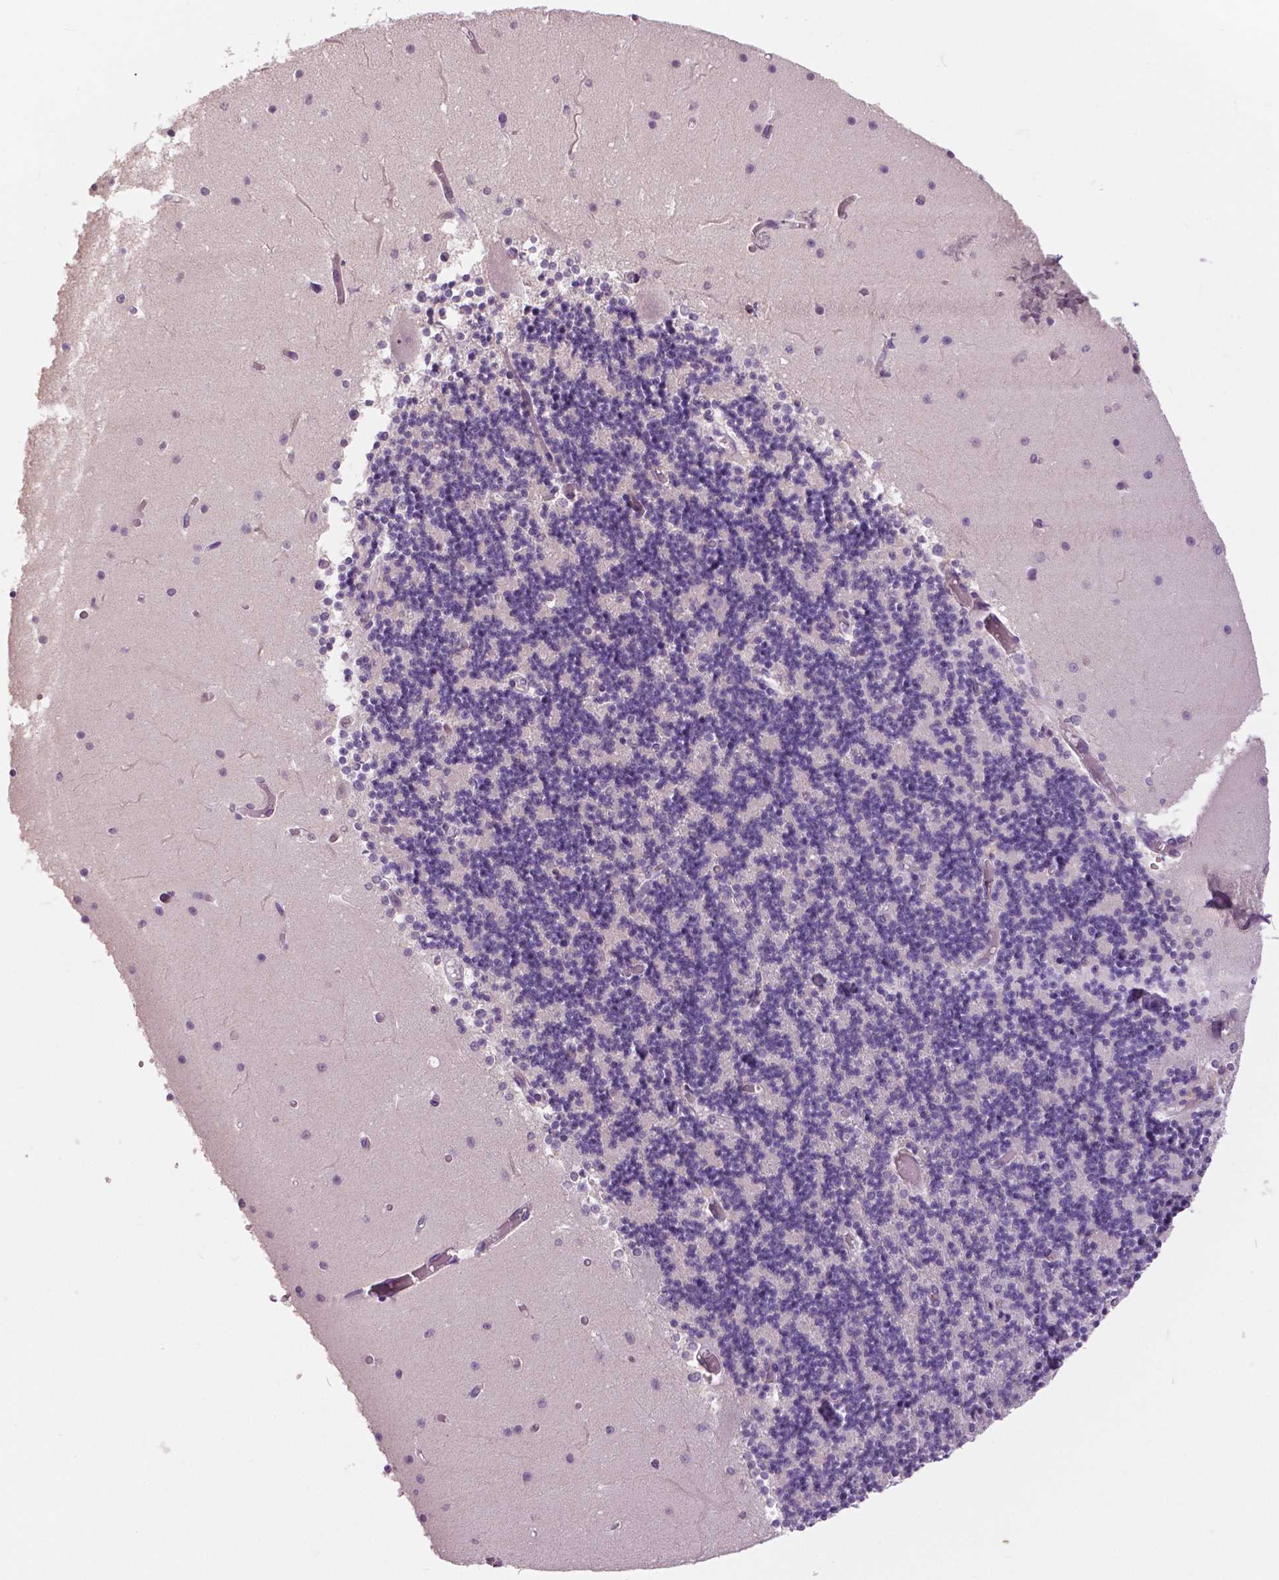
{"staining": {"intensity": "negative", "quantity": "none", "location": "none"}, "tissue": "cerebellum", "cell_type": "Cells in granular layer", "image_type": "normal", "snomed": [{"axis": "morphology", "description": "Normal tissue, NOS"}, {"axis": "topography", "description": "Cerebellum"}], "caption": "A high-resolution micrograph shows IHC staining of unremarkable cerebellum, which displays no significant expression in cells in granular layer.", "gene": "FOXA1", "patient": {"sex": "female", "age": 28}}